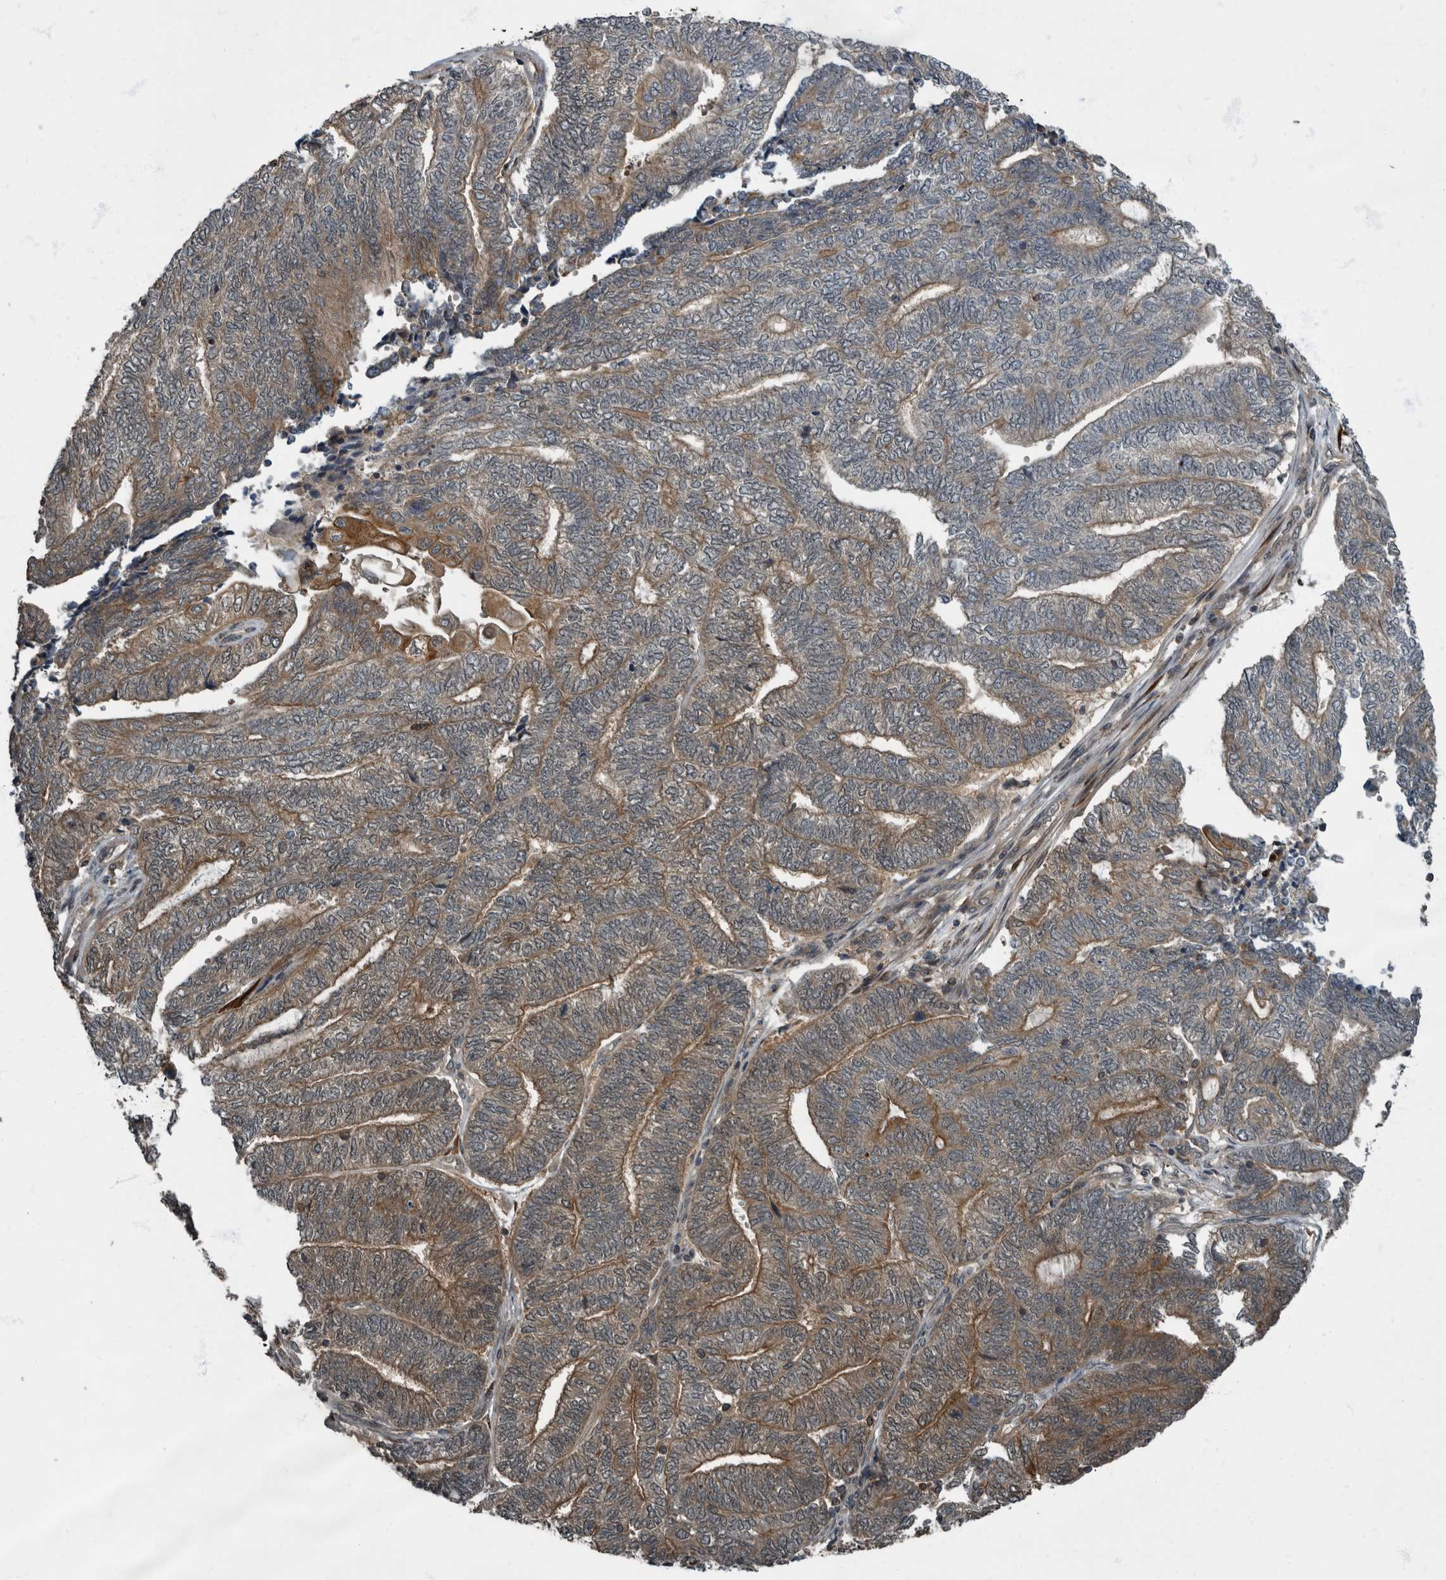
{"staining": {"intensity": "moderate", "quantity": ">75%", "location": "cytoplasmic/membranous"}, "tissue": "endometrial cancer", "cell_type": "Tumor cells", "image_type": "cancer", "snomed": [{"axis": "morphology", "description": "Adenocarcinoma, NOS"}, {"axis": "topography", "description": "Uterus"}, {"axis": "topography", "description": "Endometrium"}], "caption": "Endometrial cancer stained with a protein marker demonstrates moderate staining in tumor cells.", "gene": "RABGGTB", "patient": {"sex": "female", "age": 70}}